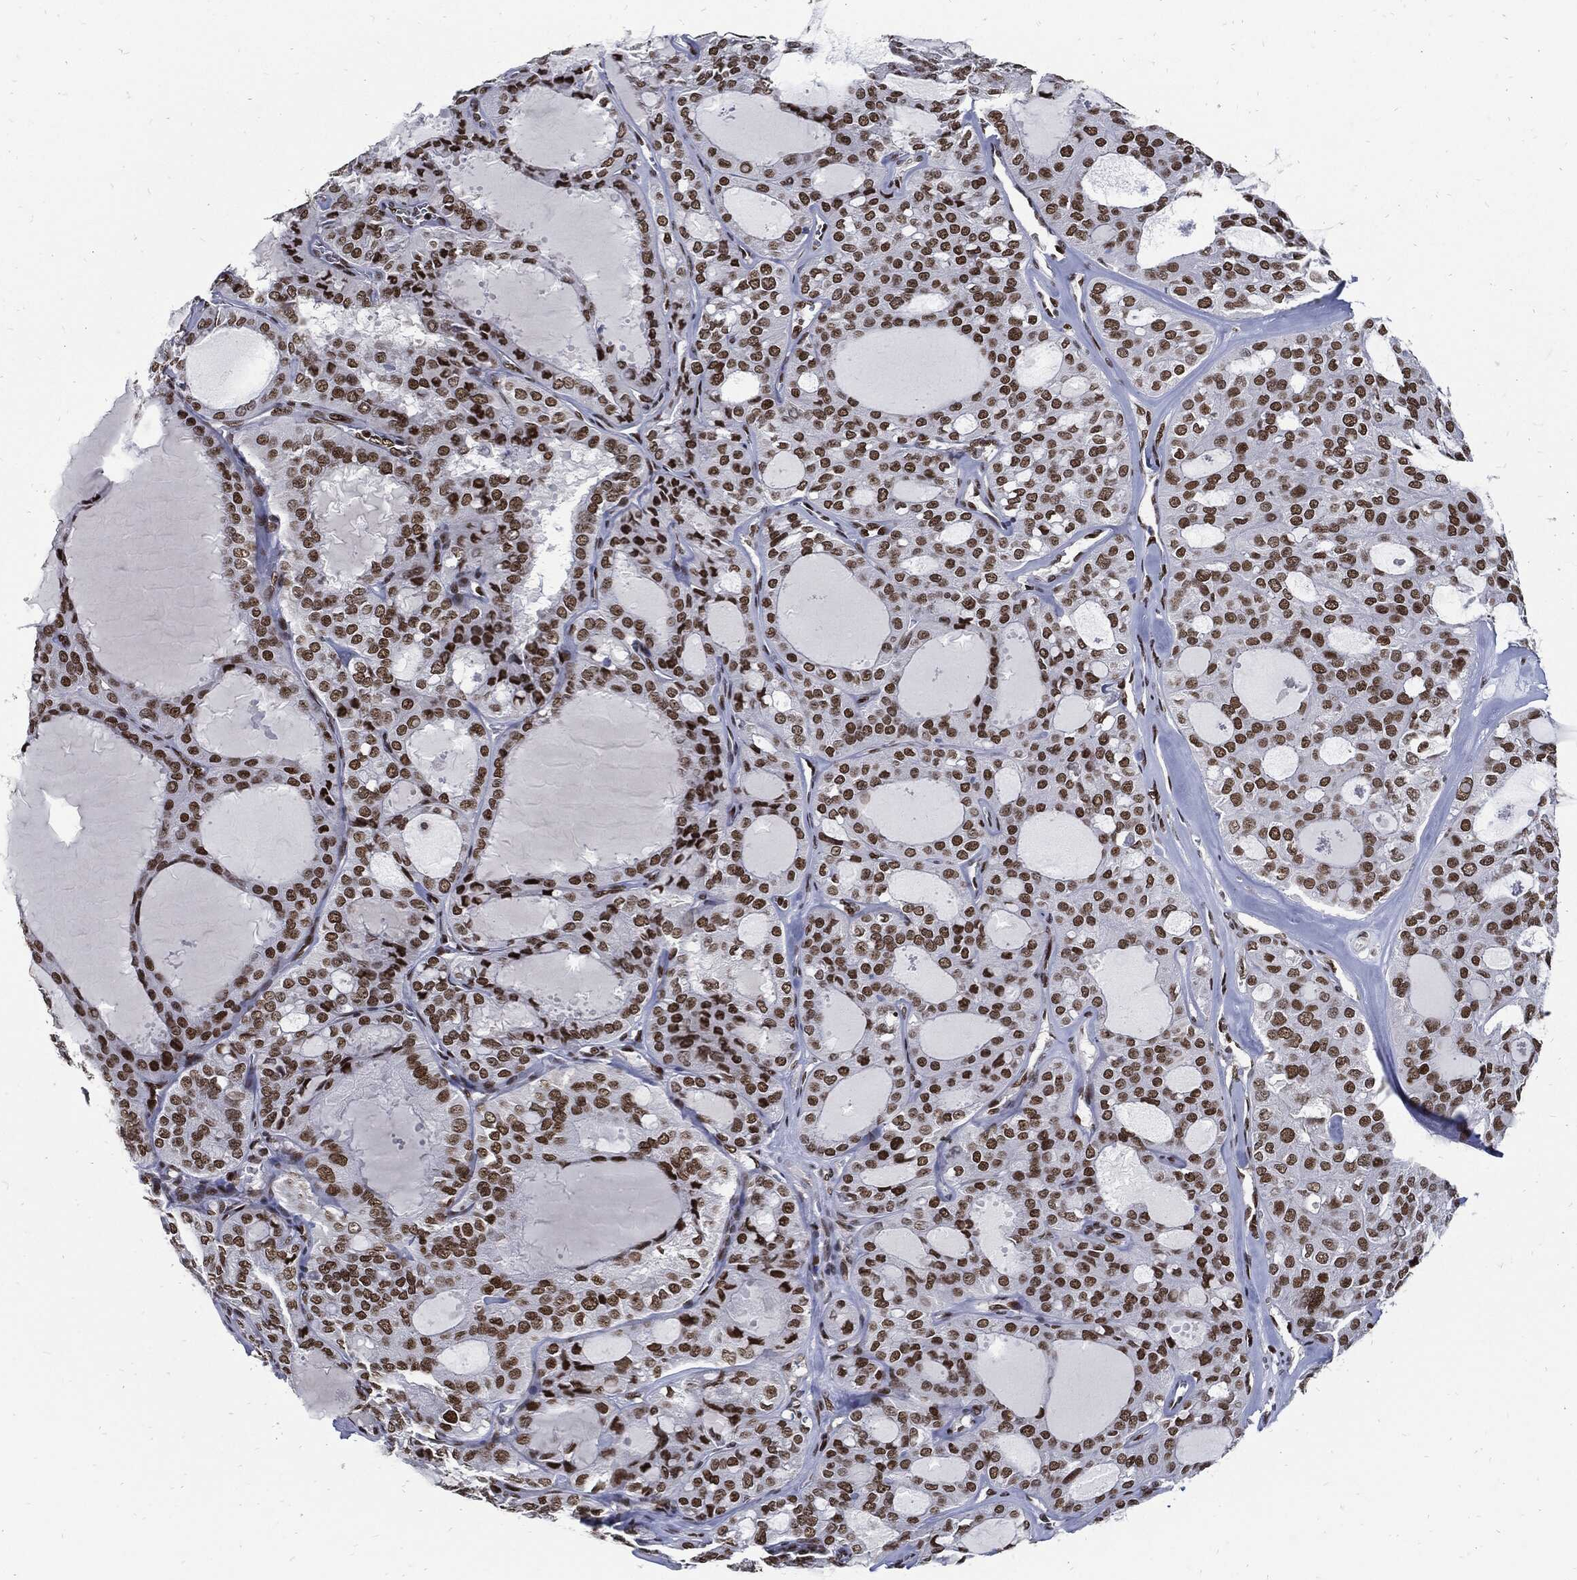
{"staining": {"intensity": "strong", "quantity": ">75%", "location": "nuclear"}, "tissue": "thyroid cancer", "cell_type": "Tumor cells", "image_type": "cancer", "snomed": [{"axis": "morphology", "description": "Follicular adenoma carcinoma, NOS"}, {"axis": "topography", "description": "Thyroid gland"}], "caption": "Immunohistochemical staining of thyroid cancer (follicular adenoma carcinoma) displays high levels of strong nuclear staining in about >75% of tumor cells. Immunohistochemistry (ihc) stains the protein in brown and the nuclei are stained blue.", "gene": "TERF2", "patient": {"sex": "male", "age": 75}}